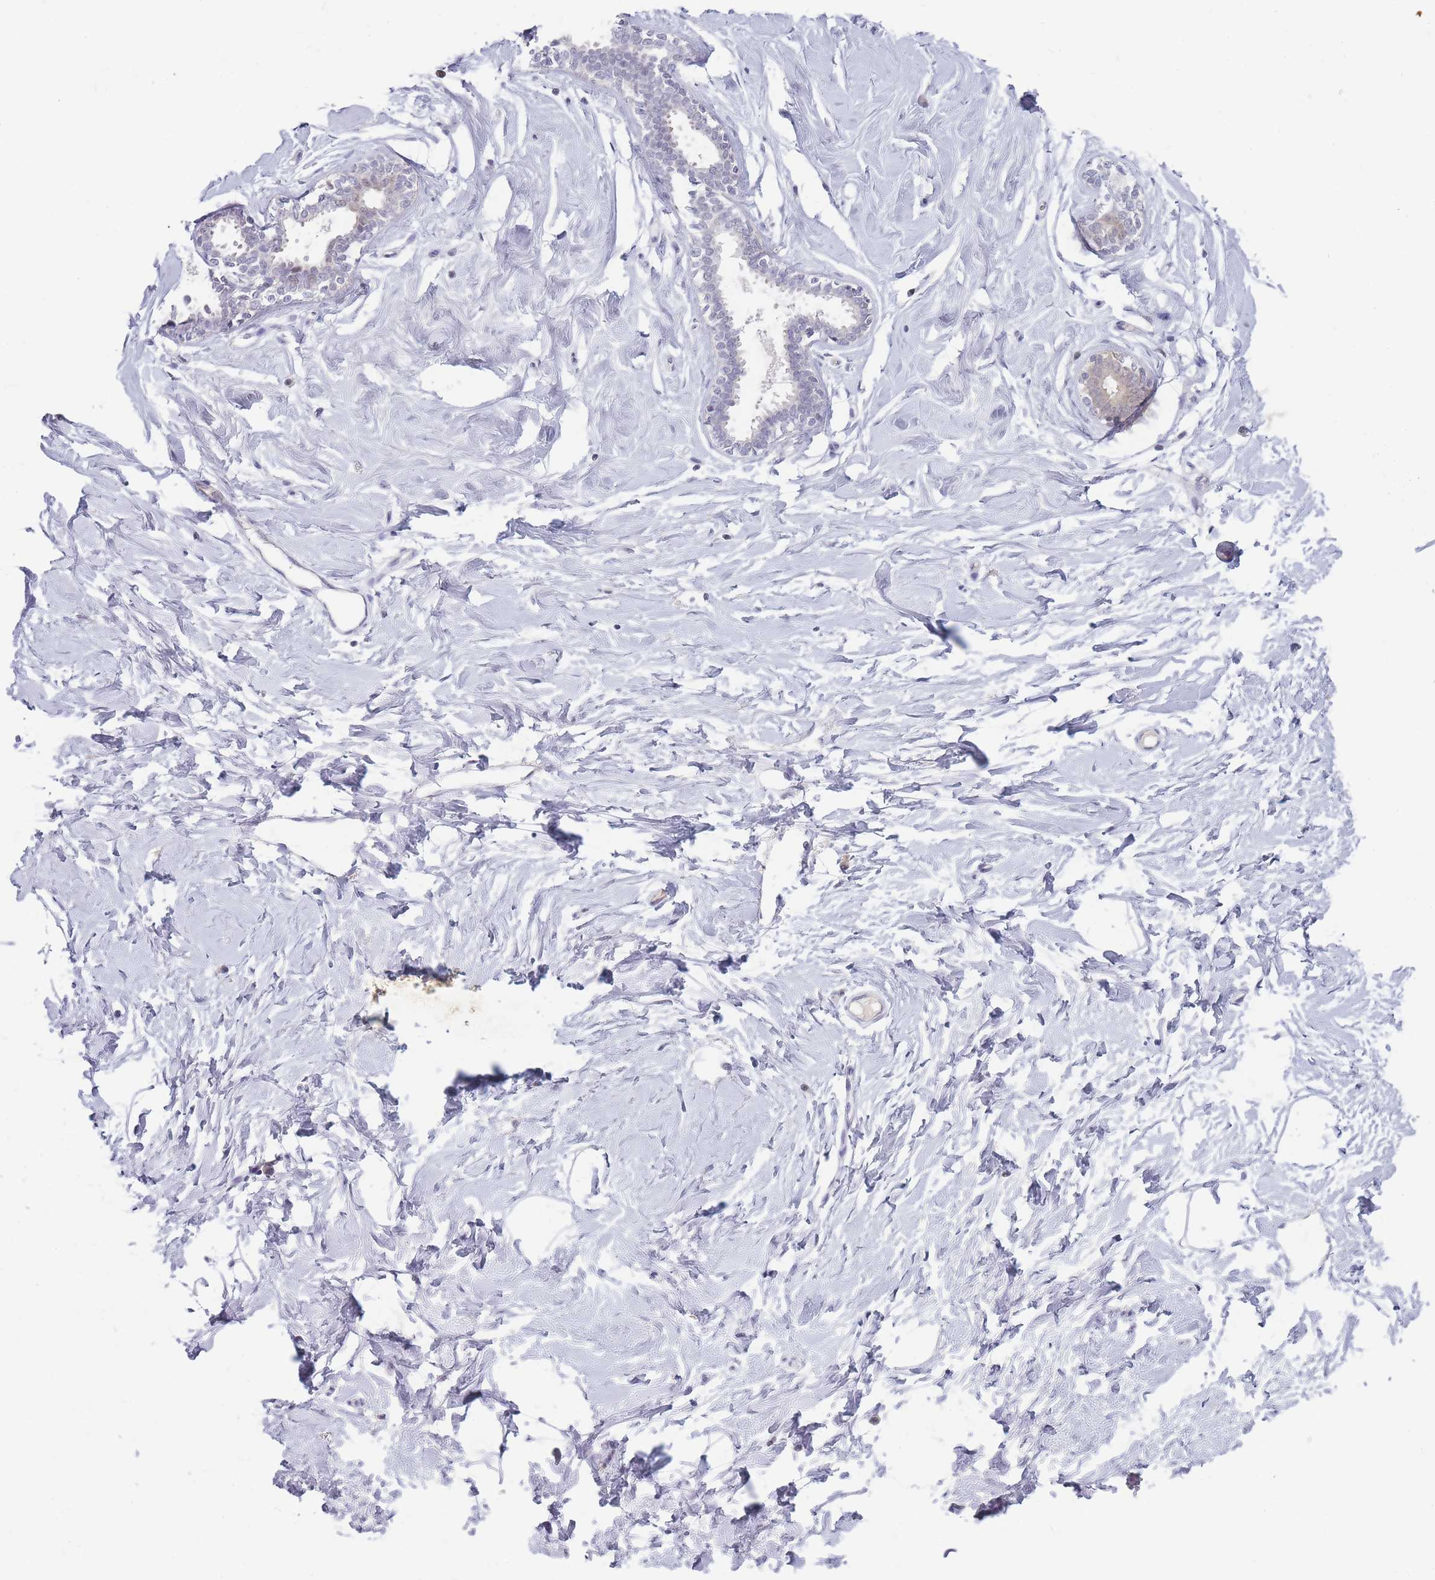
{"staining": {"intensity": "negative", "quantity": "none", "location": "none"}, "tissue": "breast", "cell_type": "Adipocytes", "image_type": "normal", "snomed": [{"axis": "morphology", "description": "Normal tissue, NOS"}, {"axis": "topography", "description": "Breast"}], "caption": "This photomicrograph is of unremarkable breast stained with immunohistochemistry to label a protein in brown with the nuclei are counter-stained blue. There is no staining in adipocytes.", "gene": "ARID3B", "patient": {"sex": "female", "age": 23}}